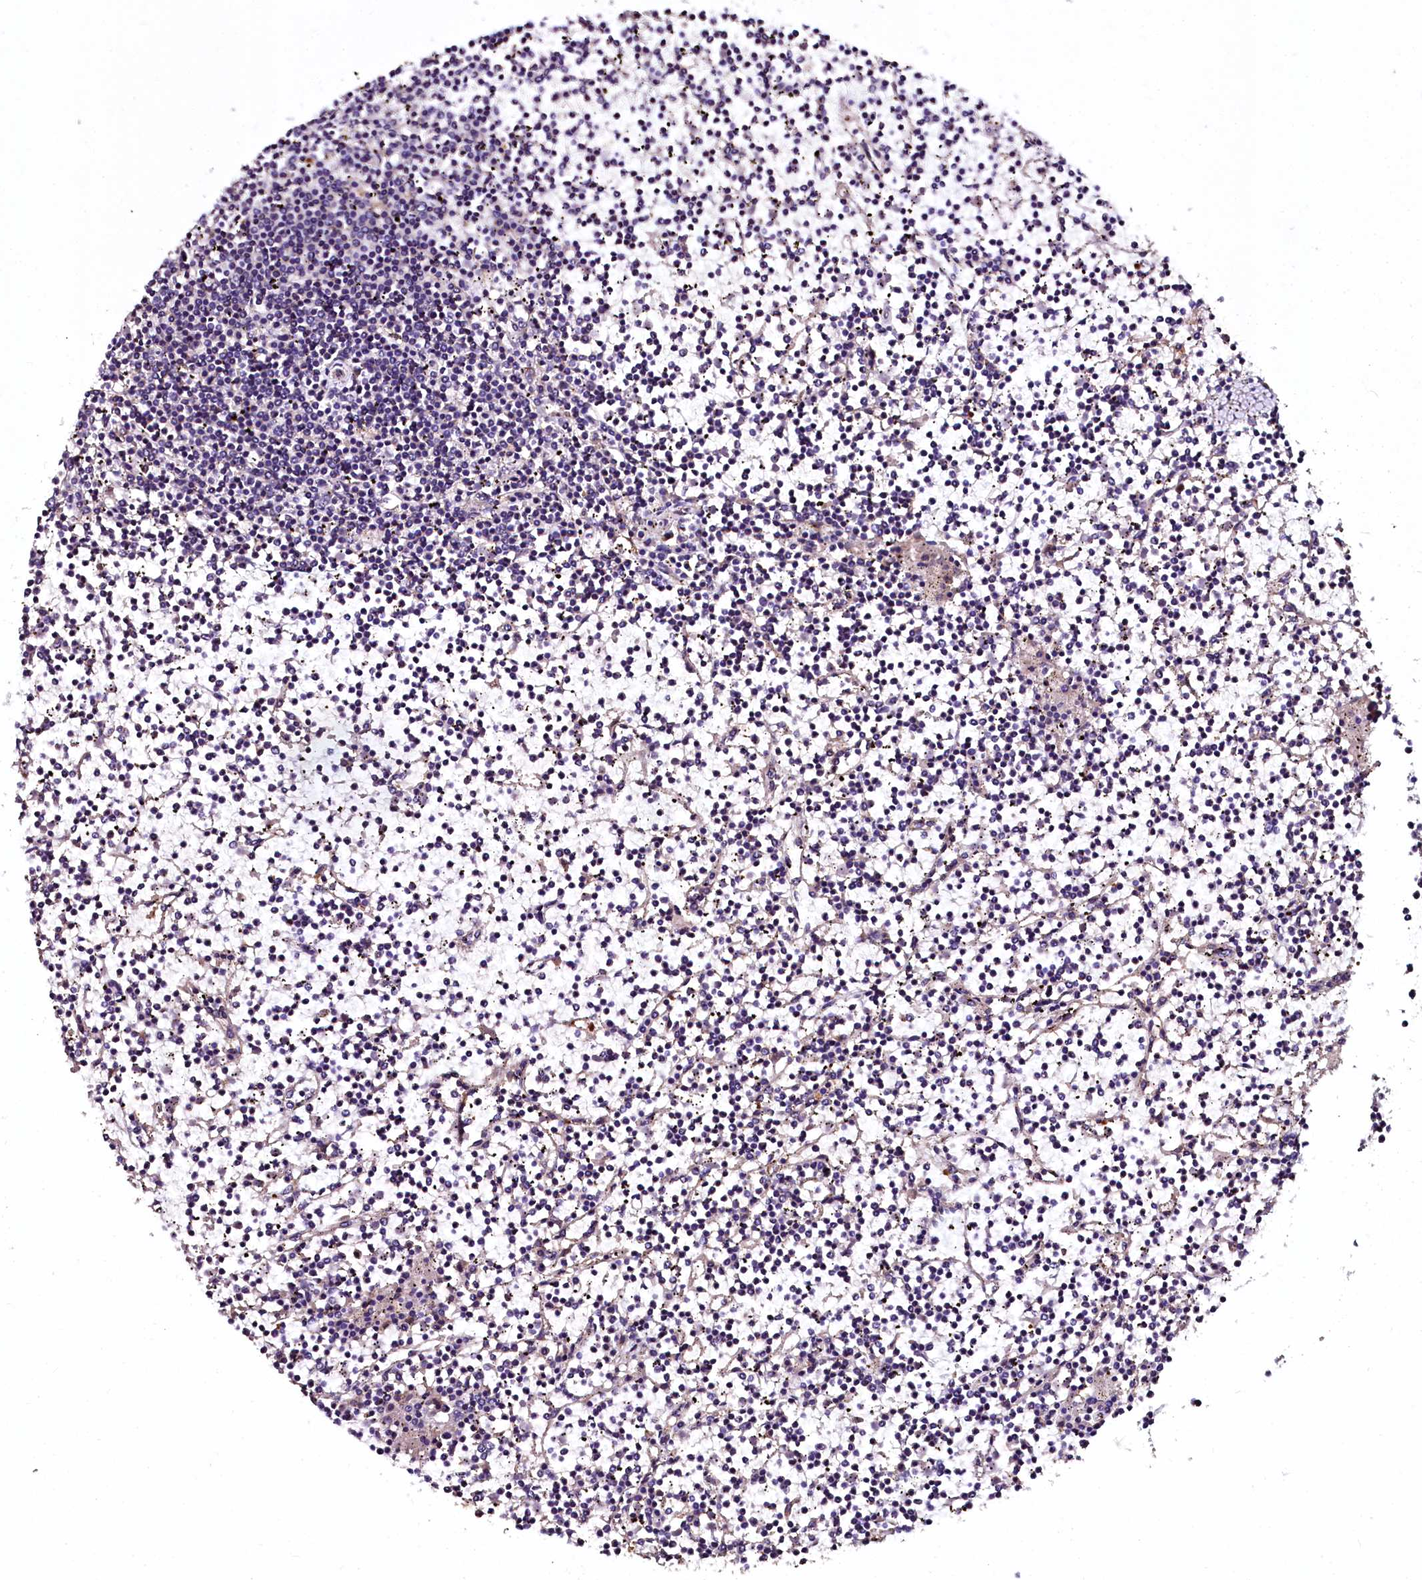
{"staining": {"intensity": "negative", "quantity": "none", "location": "none"}, "tissue": "lymphoma", "cell_type": "Tumor cells", "image_type": "cancer", "snomed": [{"axis": "morphology", "description": "Malignant lymphoma, non-Hodgkin's type, Low grade"}, {"axis": "topography", "description": "Spleen"}], "caption": "A histopathology image of lymphoma stained for a protein shows no brown staining in tumor cells.", "gene": "APPL2", "patient": {"sex": "female", "age": 19}}